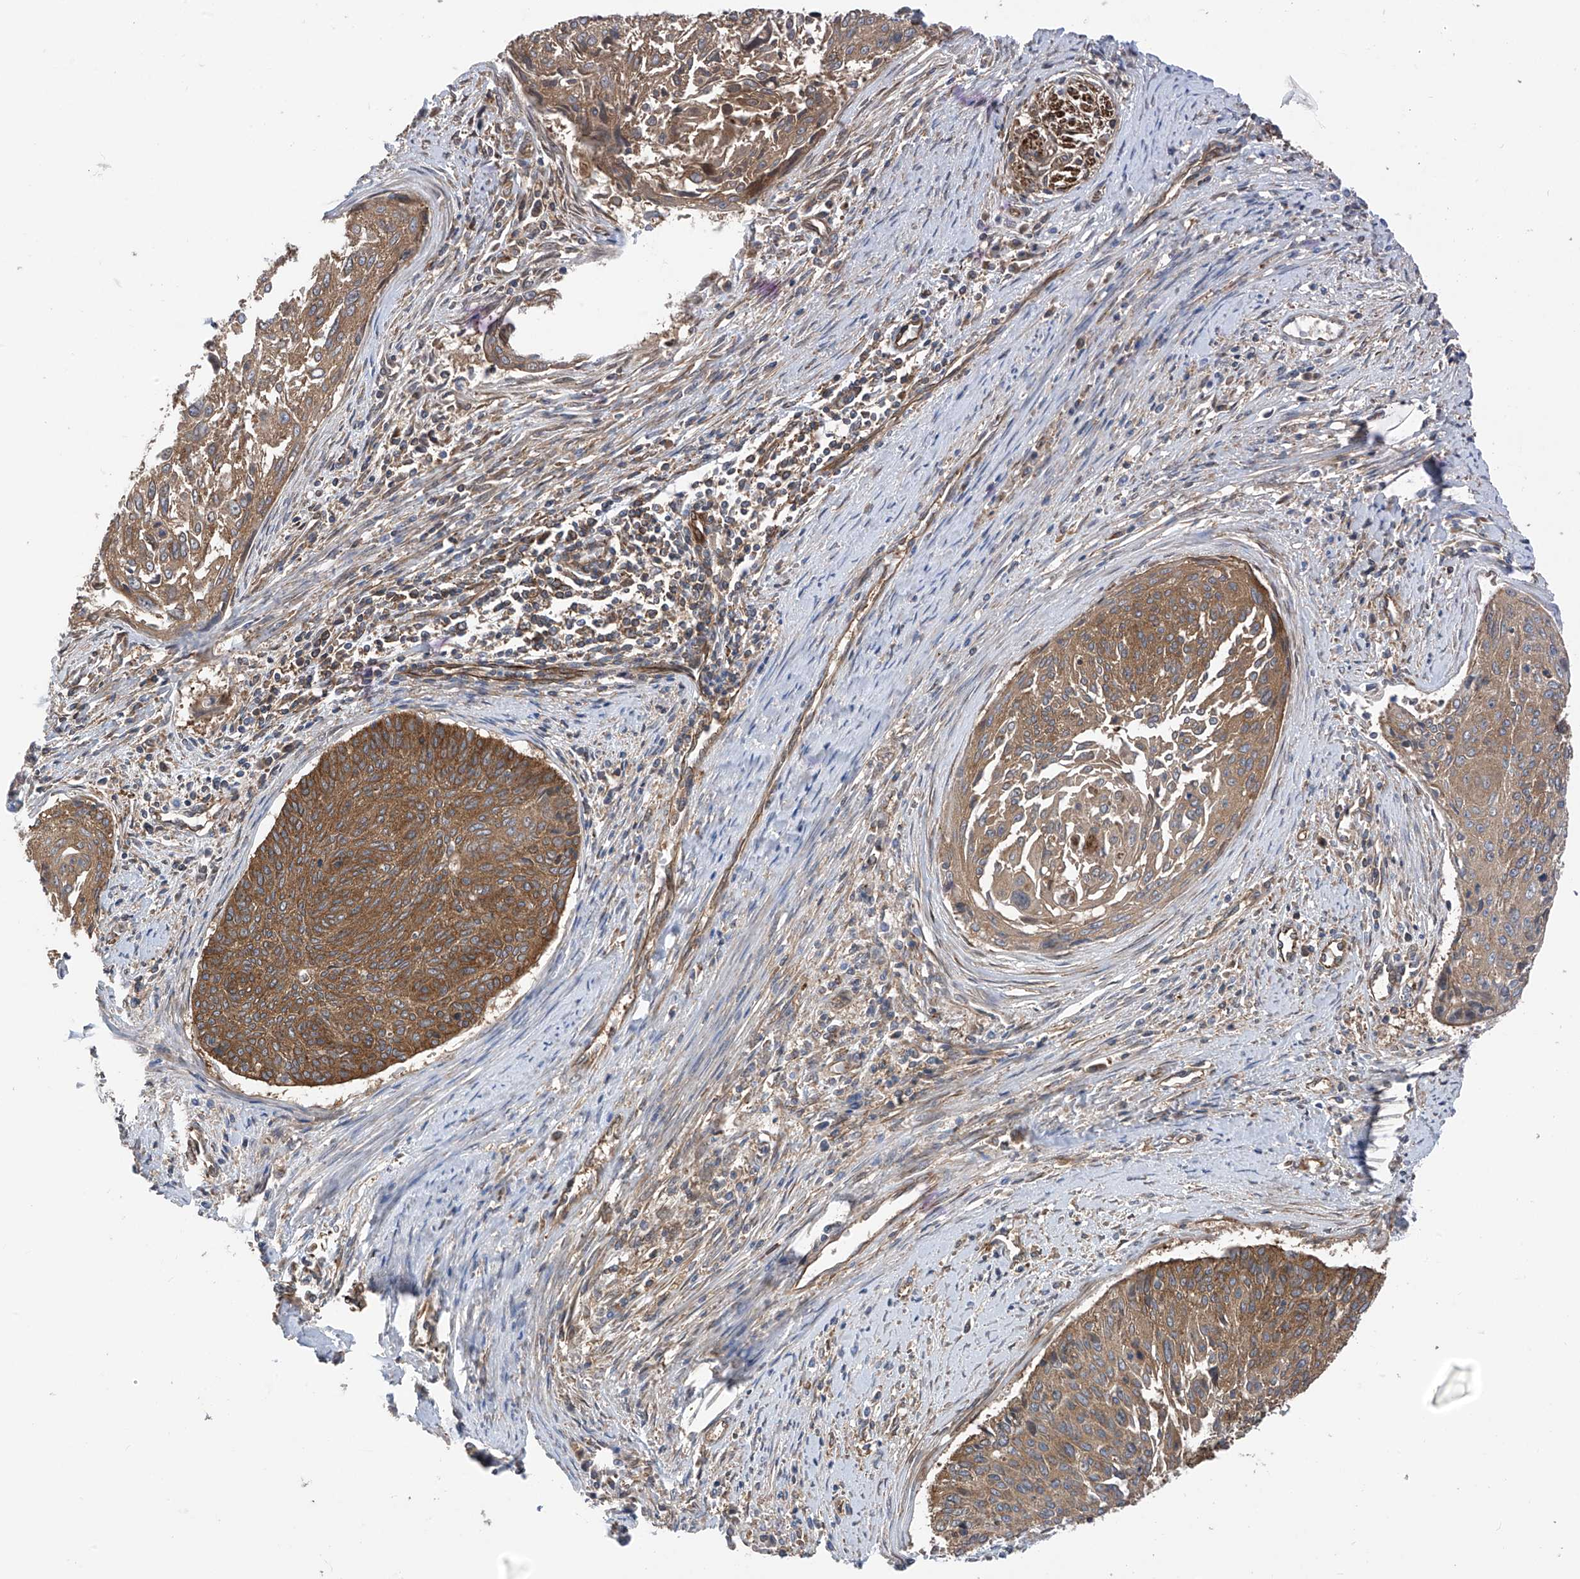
{"staining": {"intensity": "moderate", "quantity": ">75%", "location": "cytoplasmic/membranous"}, "tissue": "cervical cancer", "cell_type": "Tumor cells", "image_type": "cancer", "snomed": [{"axis": "morphology", "description": "Squamous cell carcinoma, NOS"}, {"axis": "topography", "description": "Cervix"}], "caption": "Squamous cell carcinoma (cervical) stained for a protein (brown) demonstrates moderate cytoplasmic/membranous positive positivity in about >75% of tumor cells.", "gene": "CHPF", "patient": {"sex": "female", "age": 55}}